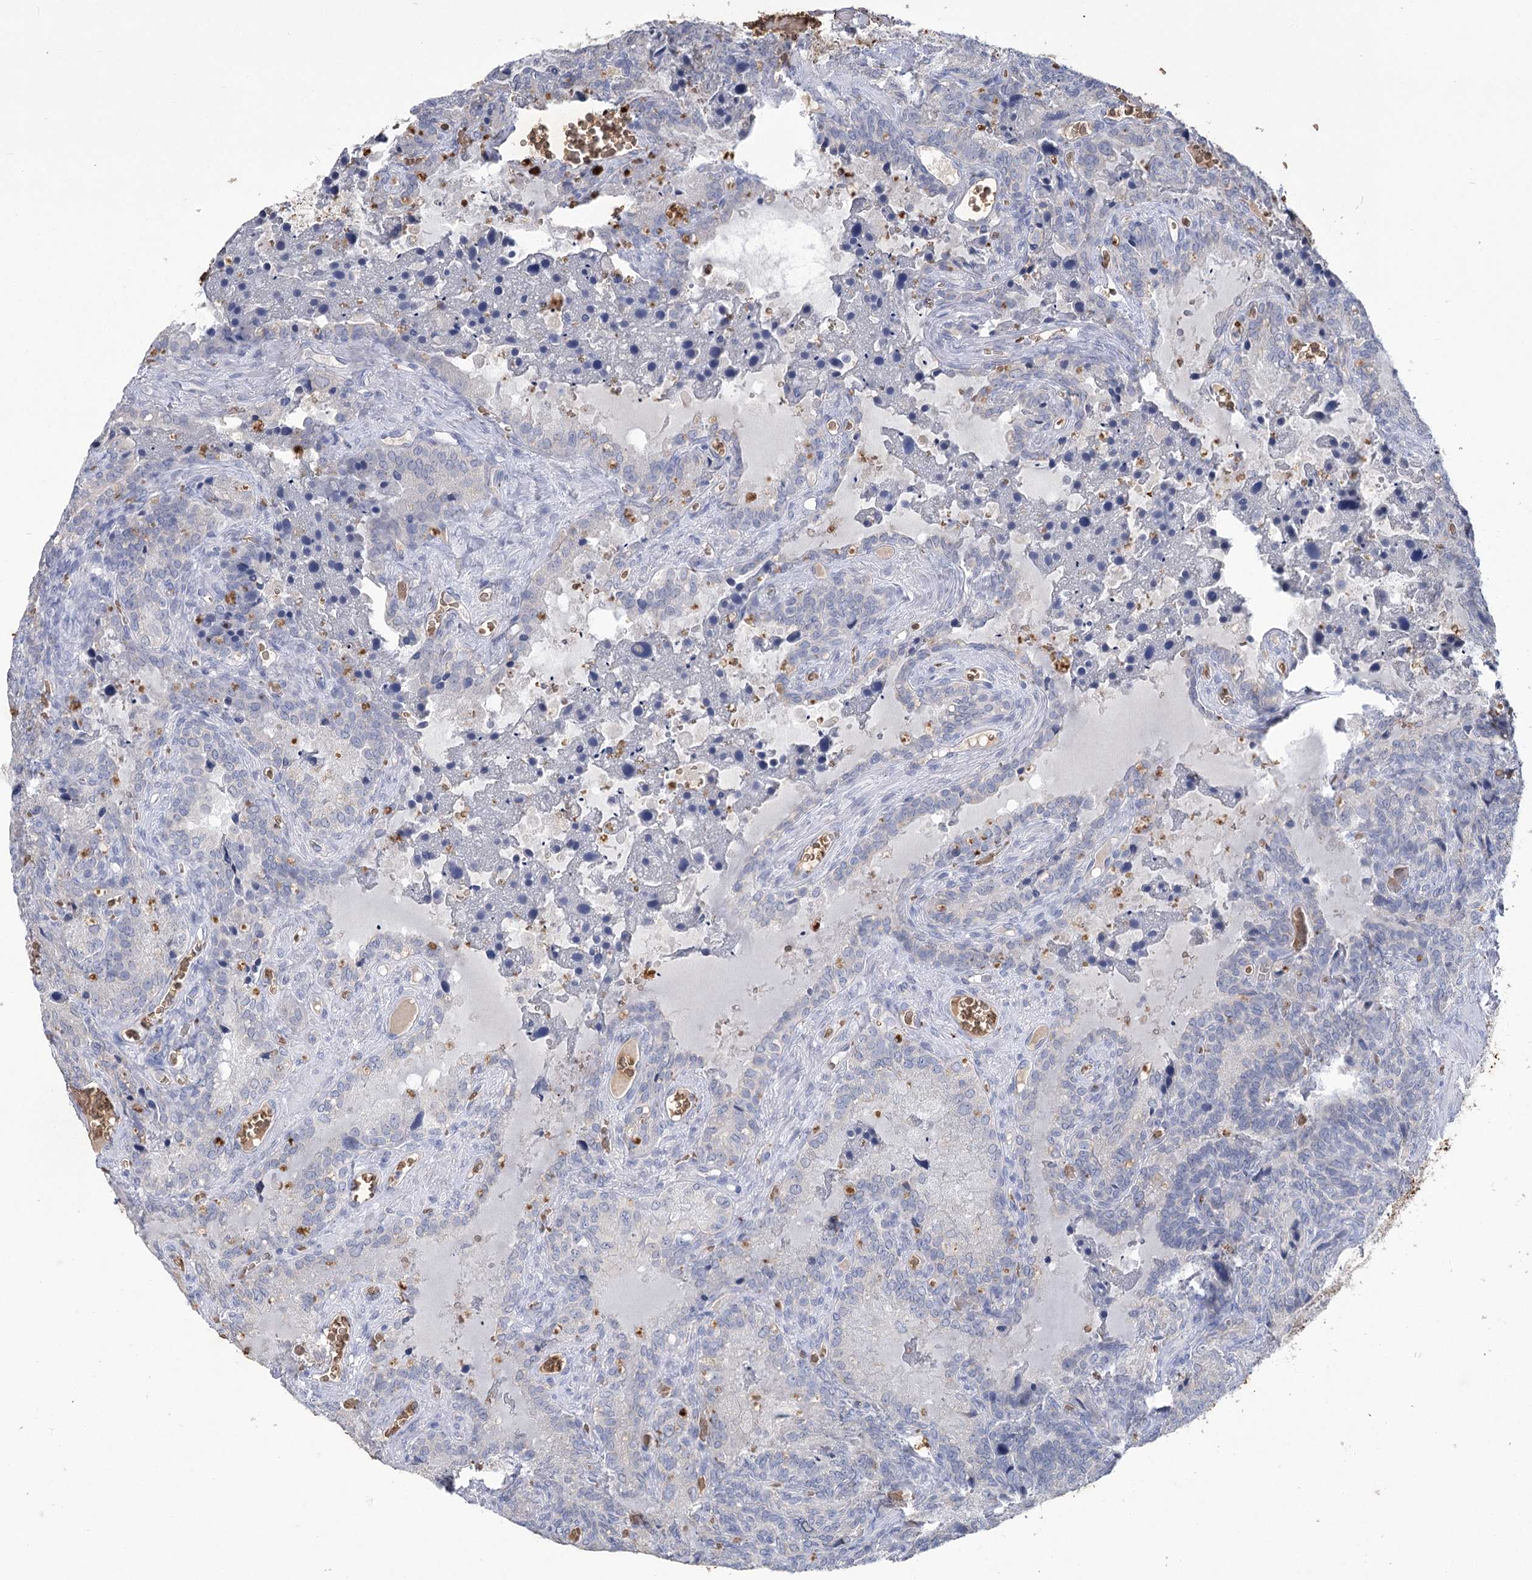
{"staining": {"intensity": "negative", "quantity": "none", "location": "none"}, "tissue": "seminal vesicle", "cell_type": "Glandular cells", "image_type": "normal", "snomed": [{"axis": "morphology", "description": "Normal tissue, NOS"}, {"axis": "topography", "description": "Seminal veicle"}], "caption": "The micrograph demonstrates no staining of glandular cells in normal seminal vesicle. (DAB (3,3'-diaminobenzidine) IHC visualized using brightfield microscopy, high magnification).", "gene": "HBA1", "patient": {"sex": "male", "age": 62}}